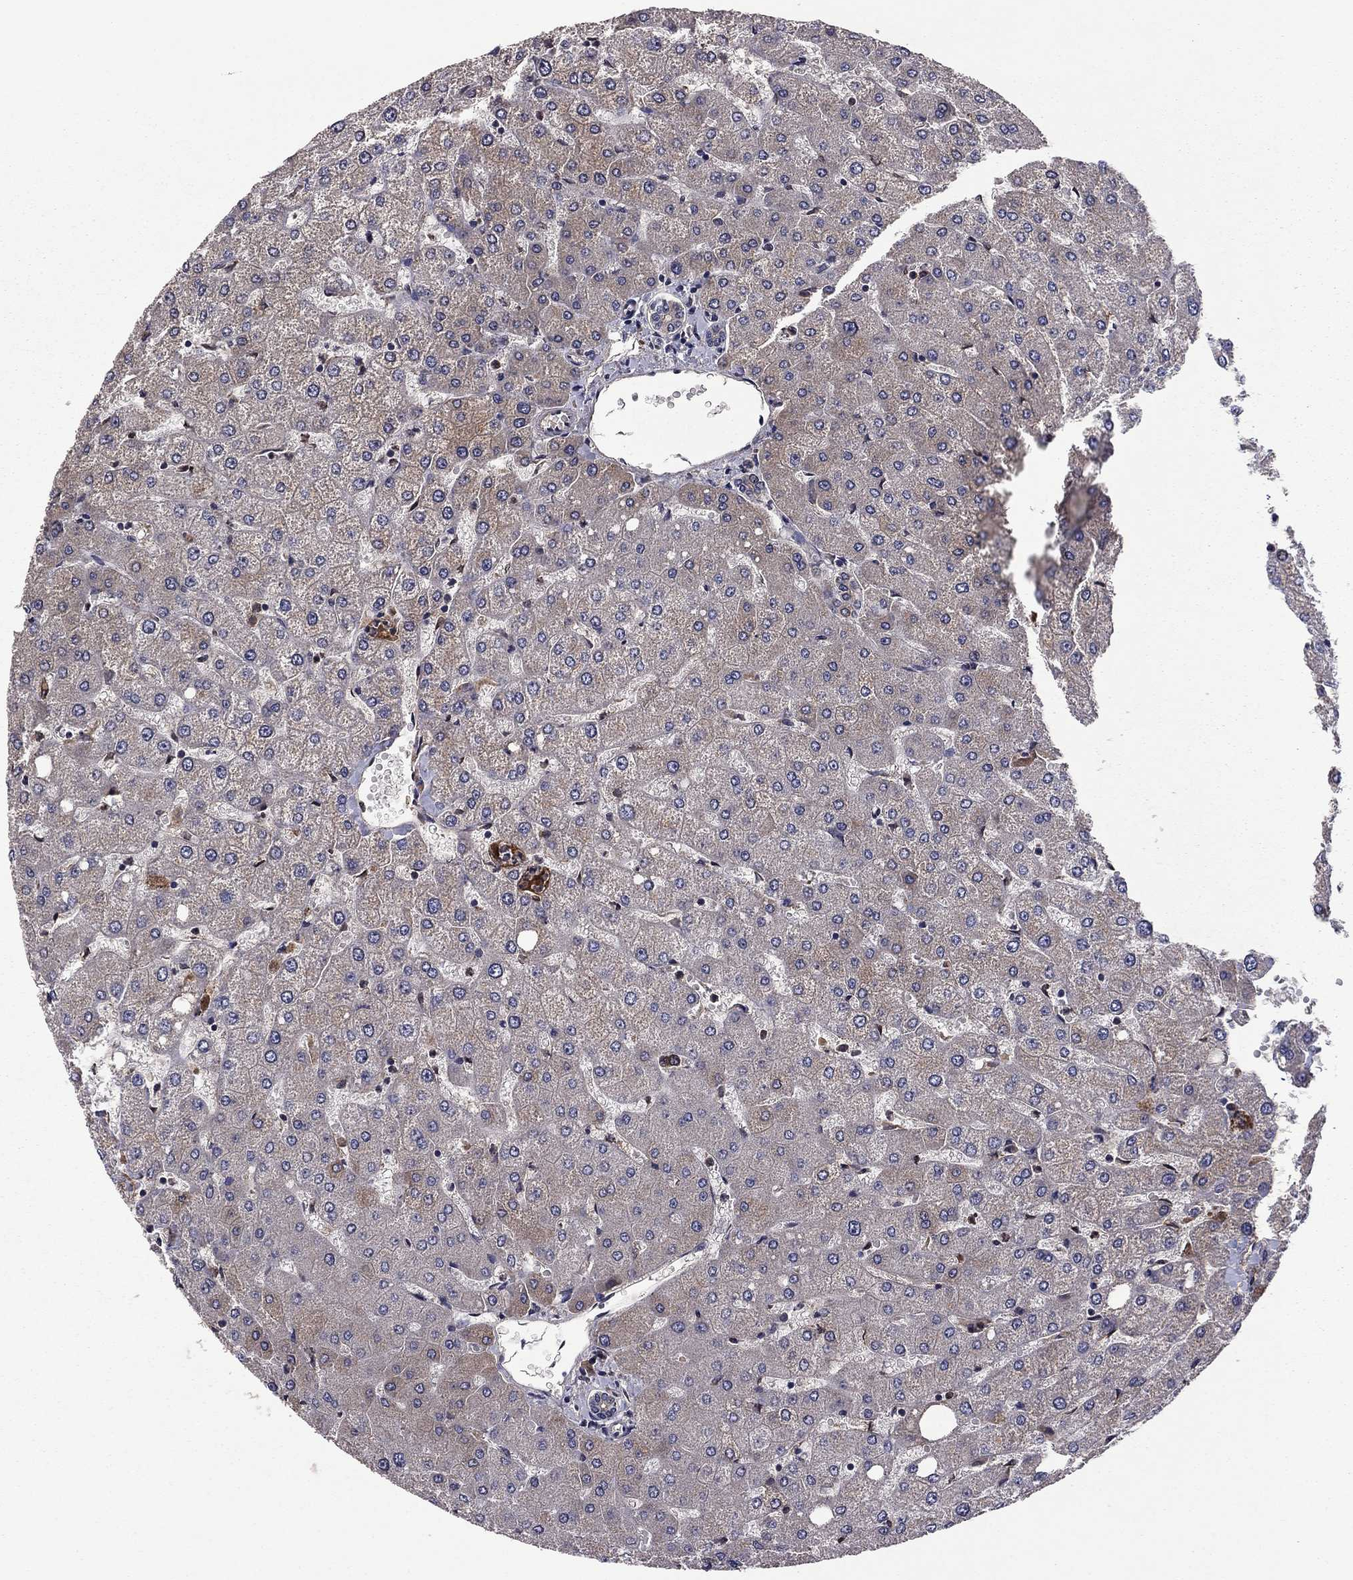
{"staining": {"intensity": "negative", "quantity": "none", "location": "none"}, "tissue": "liver", "cell_type": "Cholangiocytes", "image_type": "normal", "snomed": [{"axis": "morphology", "description": "Normal tissue, NOS"}, {"axis": "topography", "description": "Liver"}], "caption": "Cholangiocytes show no significant expression in normal liver.", "gene": "PROS1", "patient": {"sex": "female", "age": 54}}